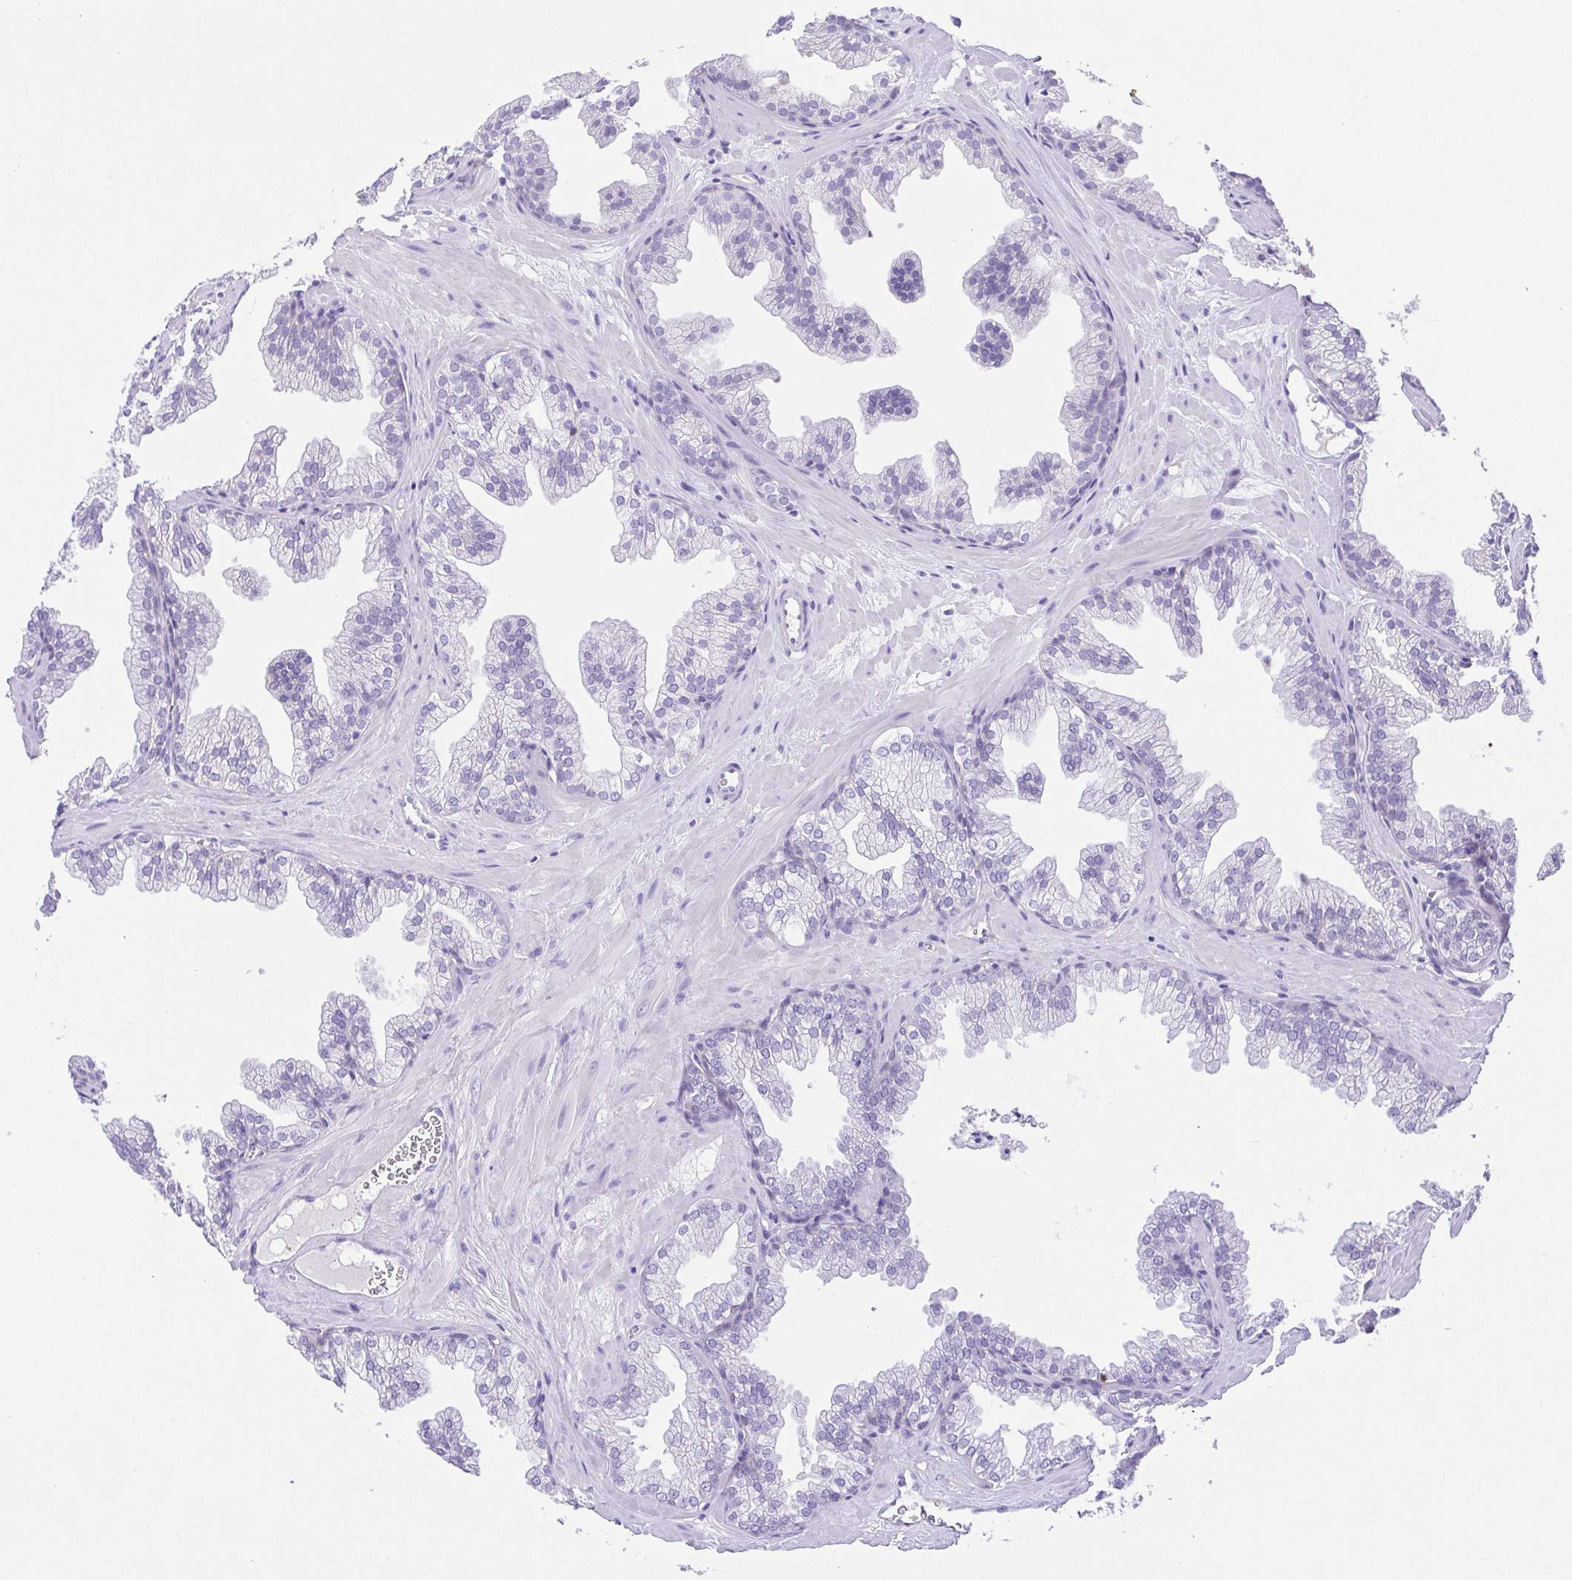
{"staining": {"intensity": "negative", "quantity": "none", "location": "none"}, "tissue": "prostate", "cell_type": "Glandular cells", "image_type": "normal", "snomed": [{"axis": "morphology", "description": "Normal tissue, NOS"}, {"axis": "topography", "description": "Prostate"}], "caption": "Immunohistochemistry photomicrograph of unremarkable prostate: human prostate stained with DAB (3,3'-diaminobenzidine) shows no significant protein positivity in glandular cells. (DAB immunohistochemistry (IHC), high magnification).", "gene": "SPATA4", "patient": {"sex": "male", "age": 37}}